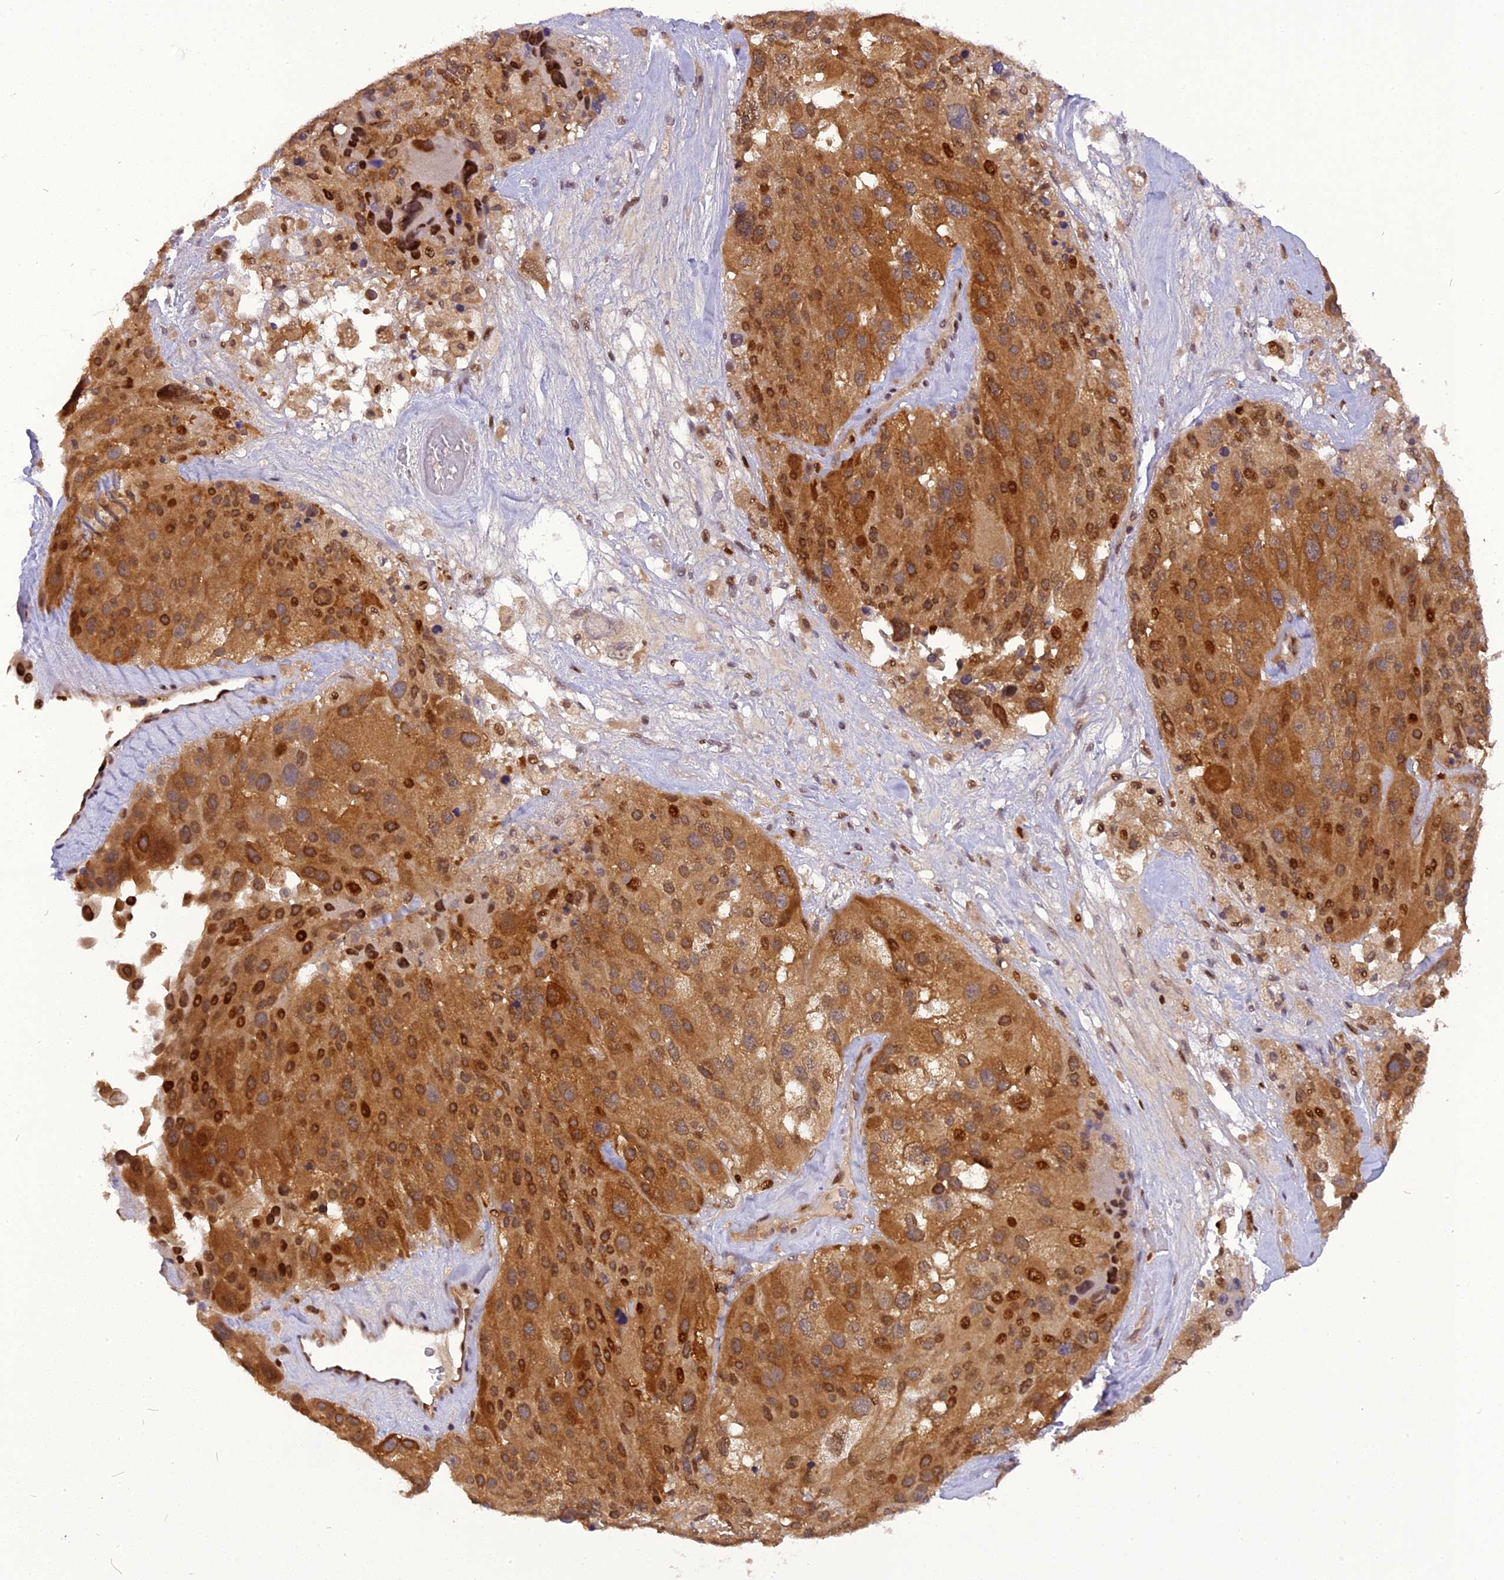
{"staining": {"intensity": "strong", "quantity": ">75%", "location": "cytoplasmic/membranous,nuclear"}, "tissue": "melanoma", "cell_type": "Tumor cells", "image_type": "cancer", "snomed": [{"axis": "morphology", "description": "Malignant melanoma, Metastatic site"}, {"axis": "topography", "description": "Lymph node"}], "caption": "IHC of human malignant melanoma (metastatic site) exhibits high levels of strong cytoplasmic/membranous and nuclear positivity in about >75% of tumor cells.", "gene": "RABGGTA", "patient": {"sex": "male", "age": 62}}